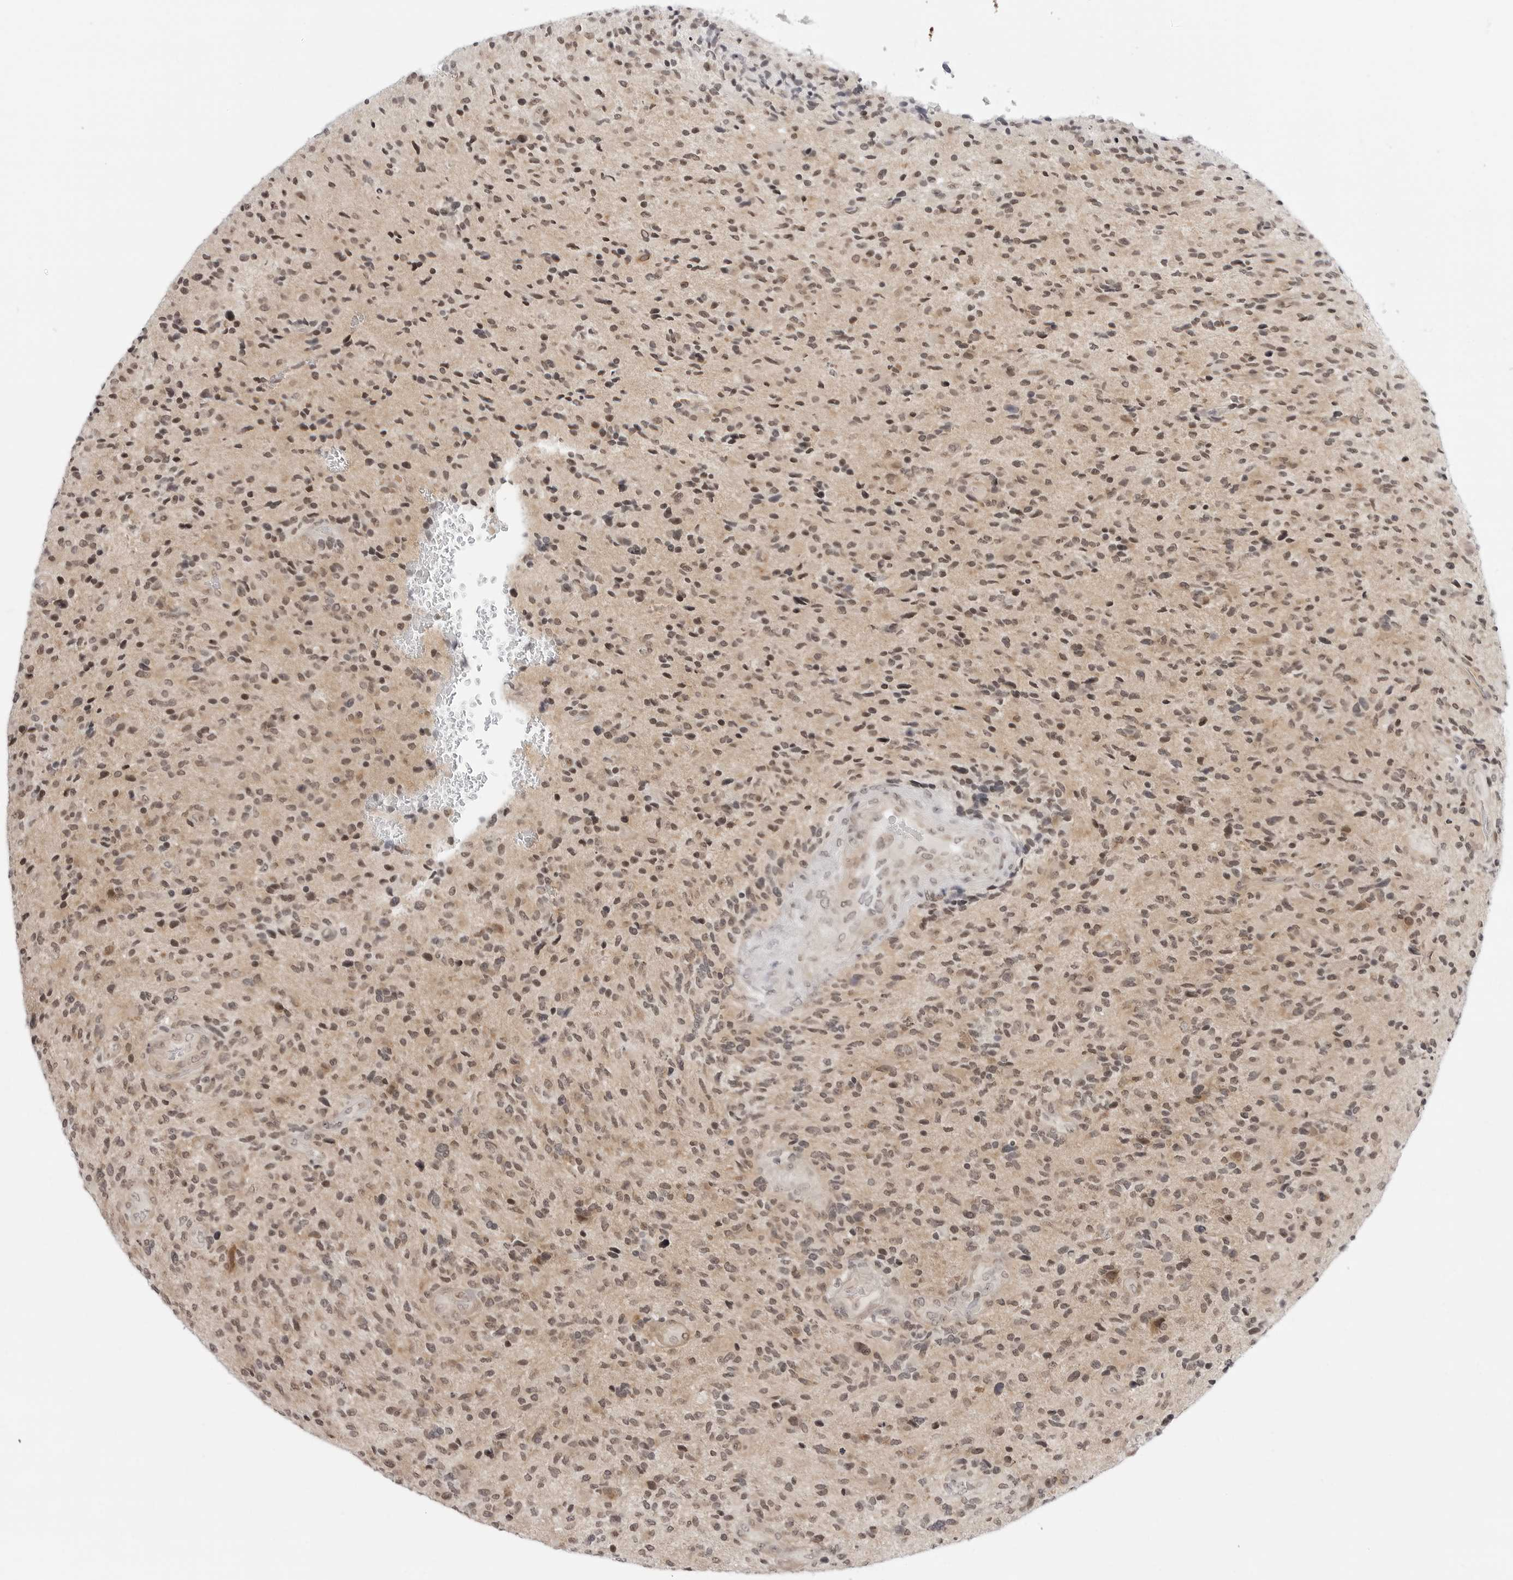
{"staining": {"intensity": "moderate", "quantity": ">75%", "location": "nuclear"}, "tissue": "glioma", "cell_type": "Tumor cells", "image_type": "cancer", "snomed": [{"axis": "morphology", "description": "Glioma, malignant, High grade"}, {"axis": "topography", "description": "Brain"}], "caption": "Protein staining of glioma tissue reveals moderate nuclear staining in approximately >75% of tumor cells.", "gene": "PPP2R5C", "patient": {"sex": "male", "age": 72}}